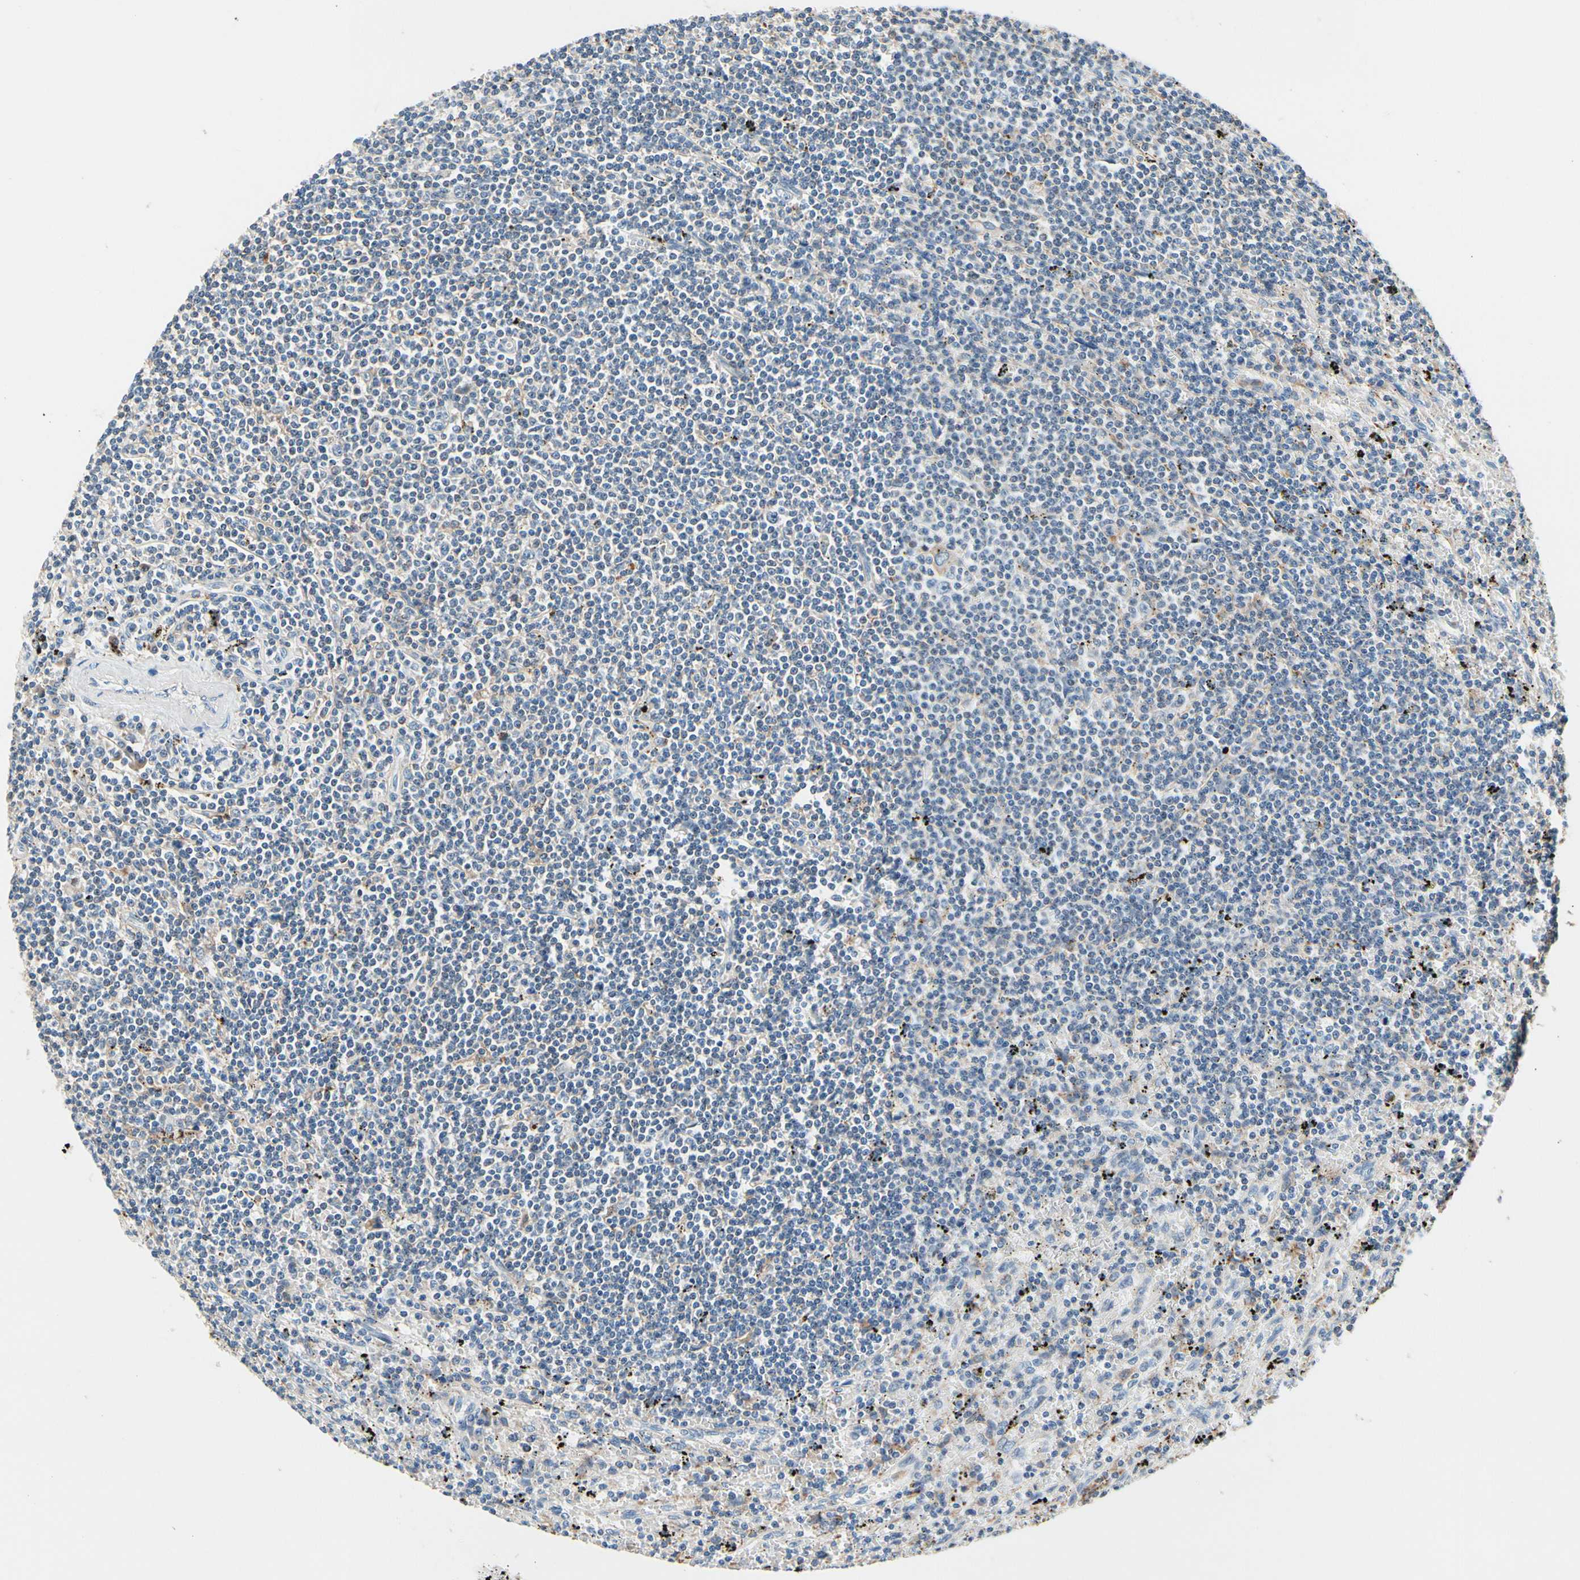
{"staining": {"intensity": "negative", "quantity": "none", "location": "none"}, "tissue": "lymphoma", "cell_type": "Tumor cells", "image_type": "cancer", "snomed": [{"axis": "morphology", "description": "Malignant lymphoma, non-Hodgkin's type, Low grade"}, {"axis": "topography", "description": "Spleen"}], "caption": "DAB immunohistochemical staining of lymphoma reveals no significant staining in tumor cells.", "gene": "TMEM176A", "patient": {"sex": "male", "age": 76}}